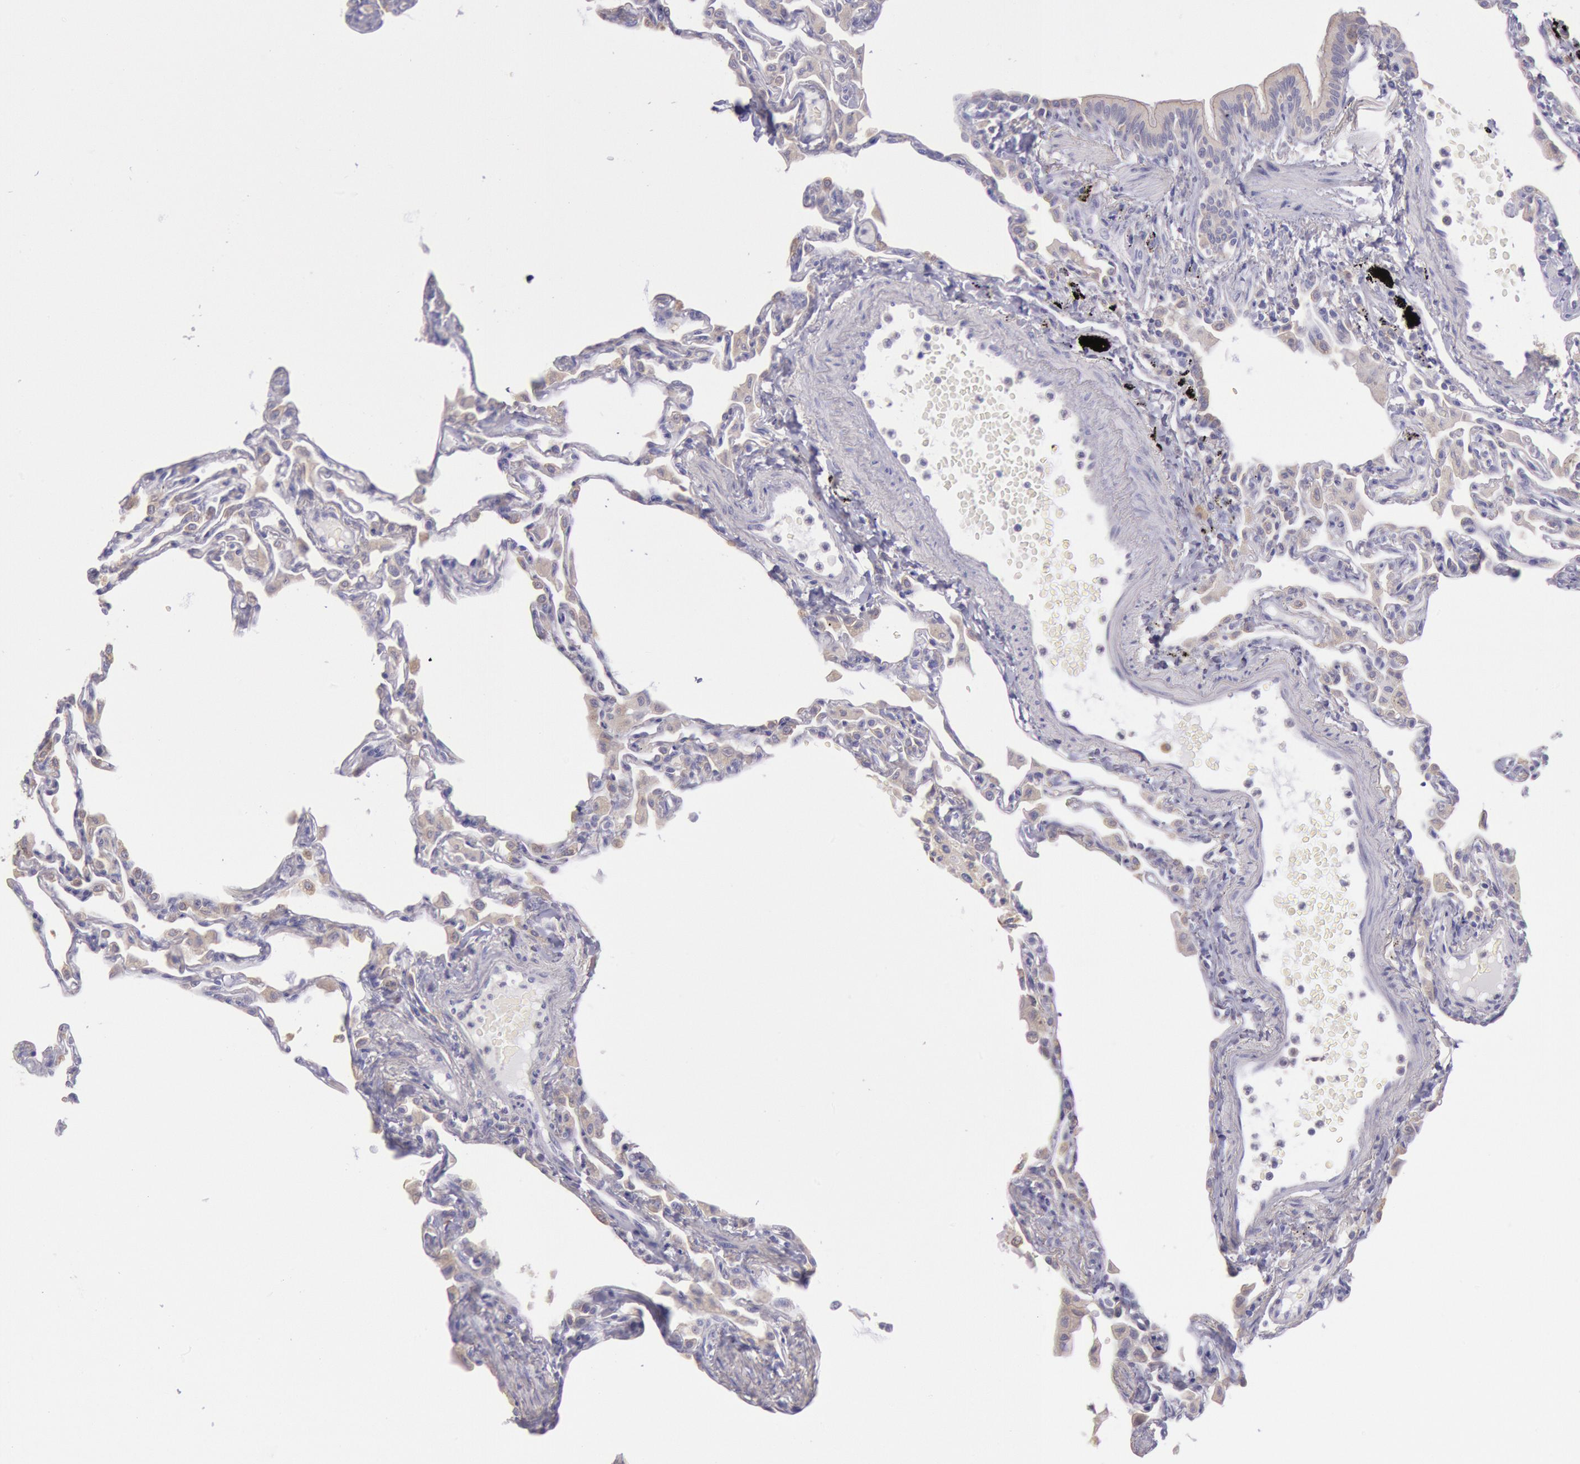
{"staining": {"intensity": "negative", "quantity": "none", "location": "none"}, "tissue": "lung", "cell_type": "Alveolar cells", "image_type": "normal", "snomed": [{"axis": "morphology", "description": "Normal tissue, NOS"}, {"axis": "topography", "description": "Lung"}], "caption": "IHC histopathology image of normal lung: lung stained with DAB (3,3'-diaminobenzidine) reveals no significant protein staining in alveolar cells.", "gene": "MYH1", "patient": {"sex": "female", "age": 49}}